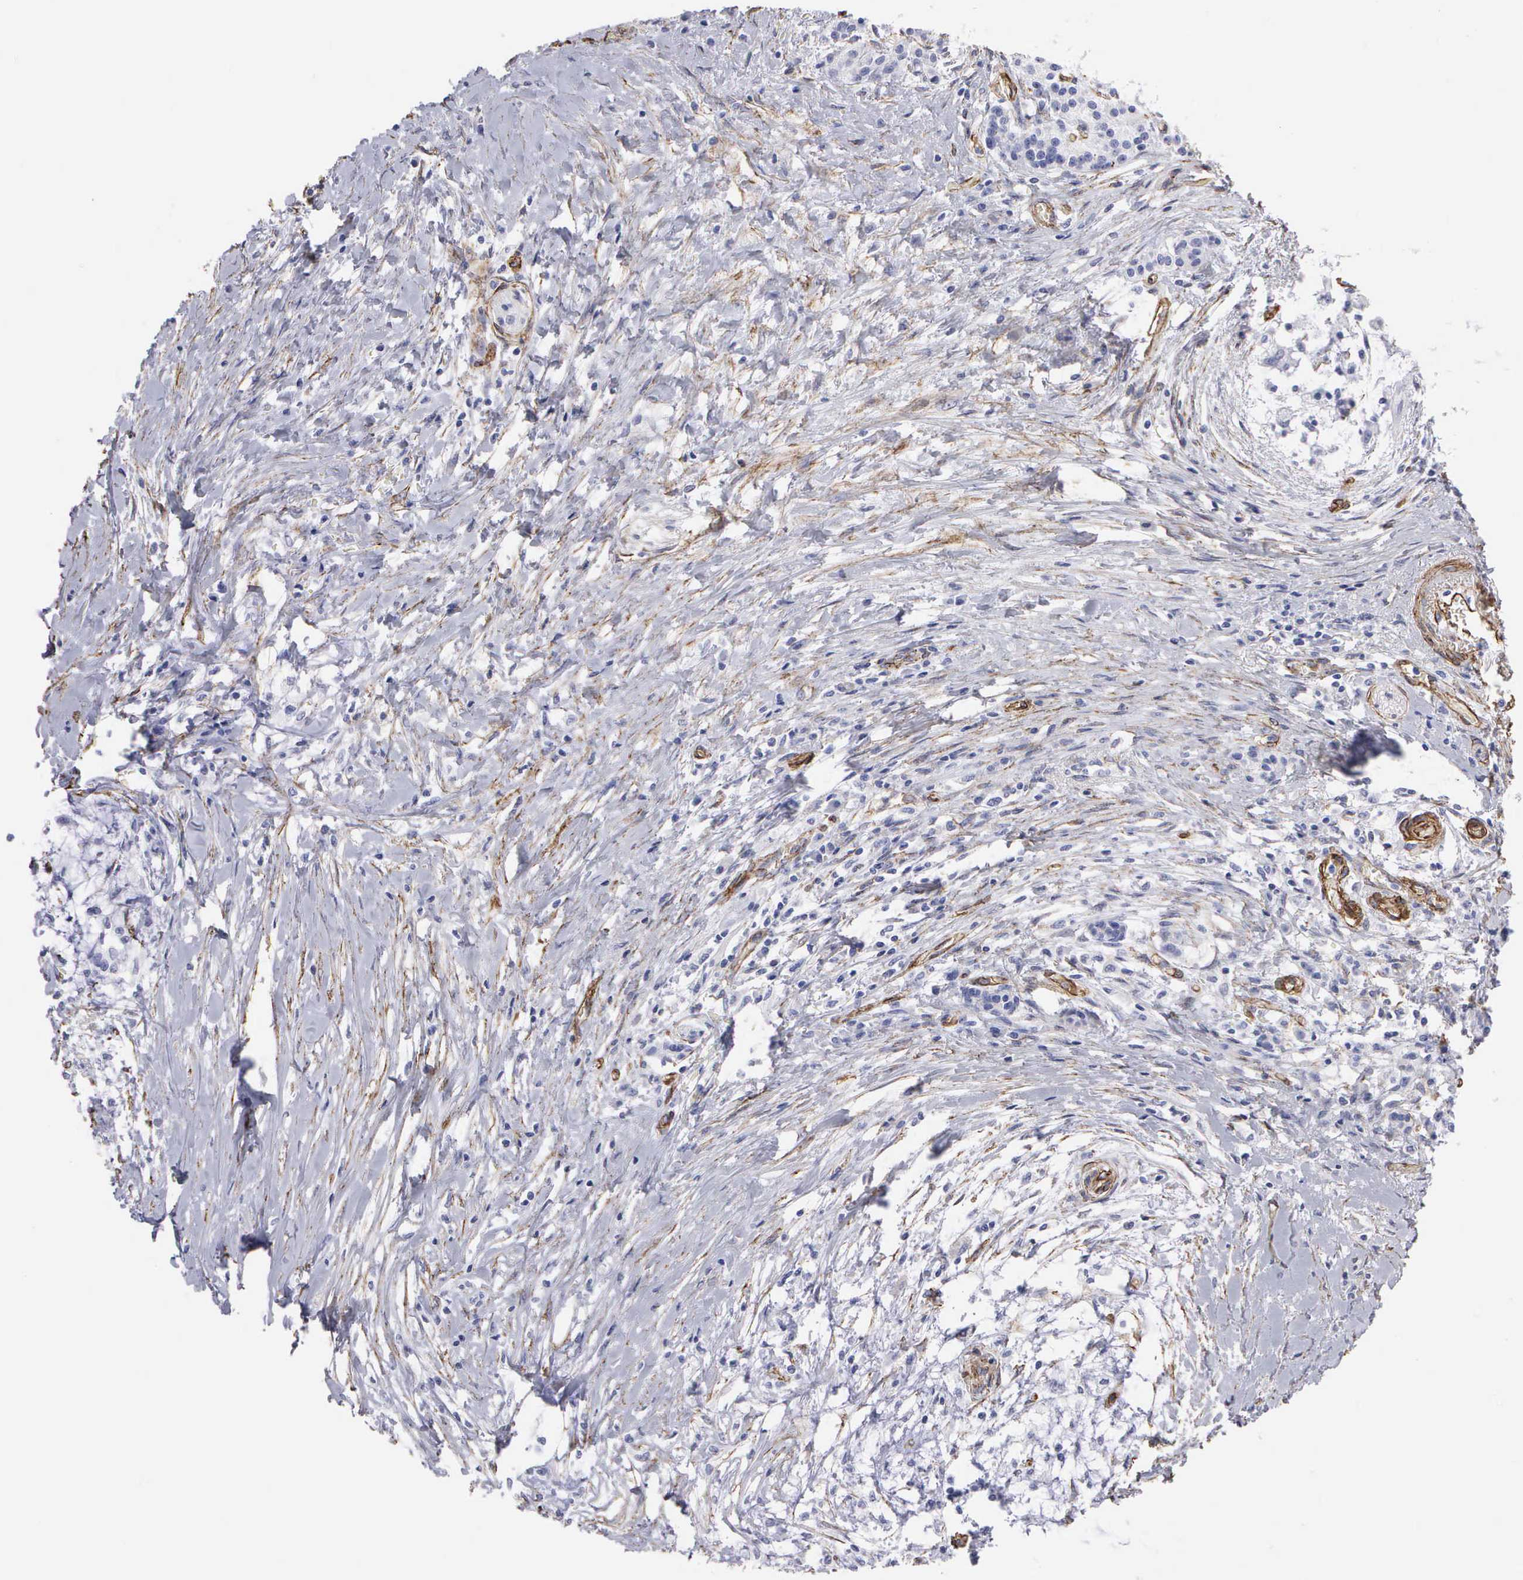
{"staining": {"intensity": "negative", "quantity": "none", "location": "none"}, "tissue": "pancreatic cancer", "cell_type": "Tumor cells", "image_type": "cancer", "snomed": [{"axis": "morphology", "description": "Adenocarcinoma, NOS"}, {"axis": "topography", "description": "Pancreas"}], "caption": "DAB immunohistochemical staining of adenocarcinoma (pancreatic) reveals no significant positivity in tumor cells.", "gene": "MAGEB10", "patient": {"sex": "female", "age": 64}}